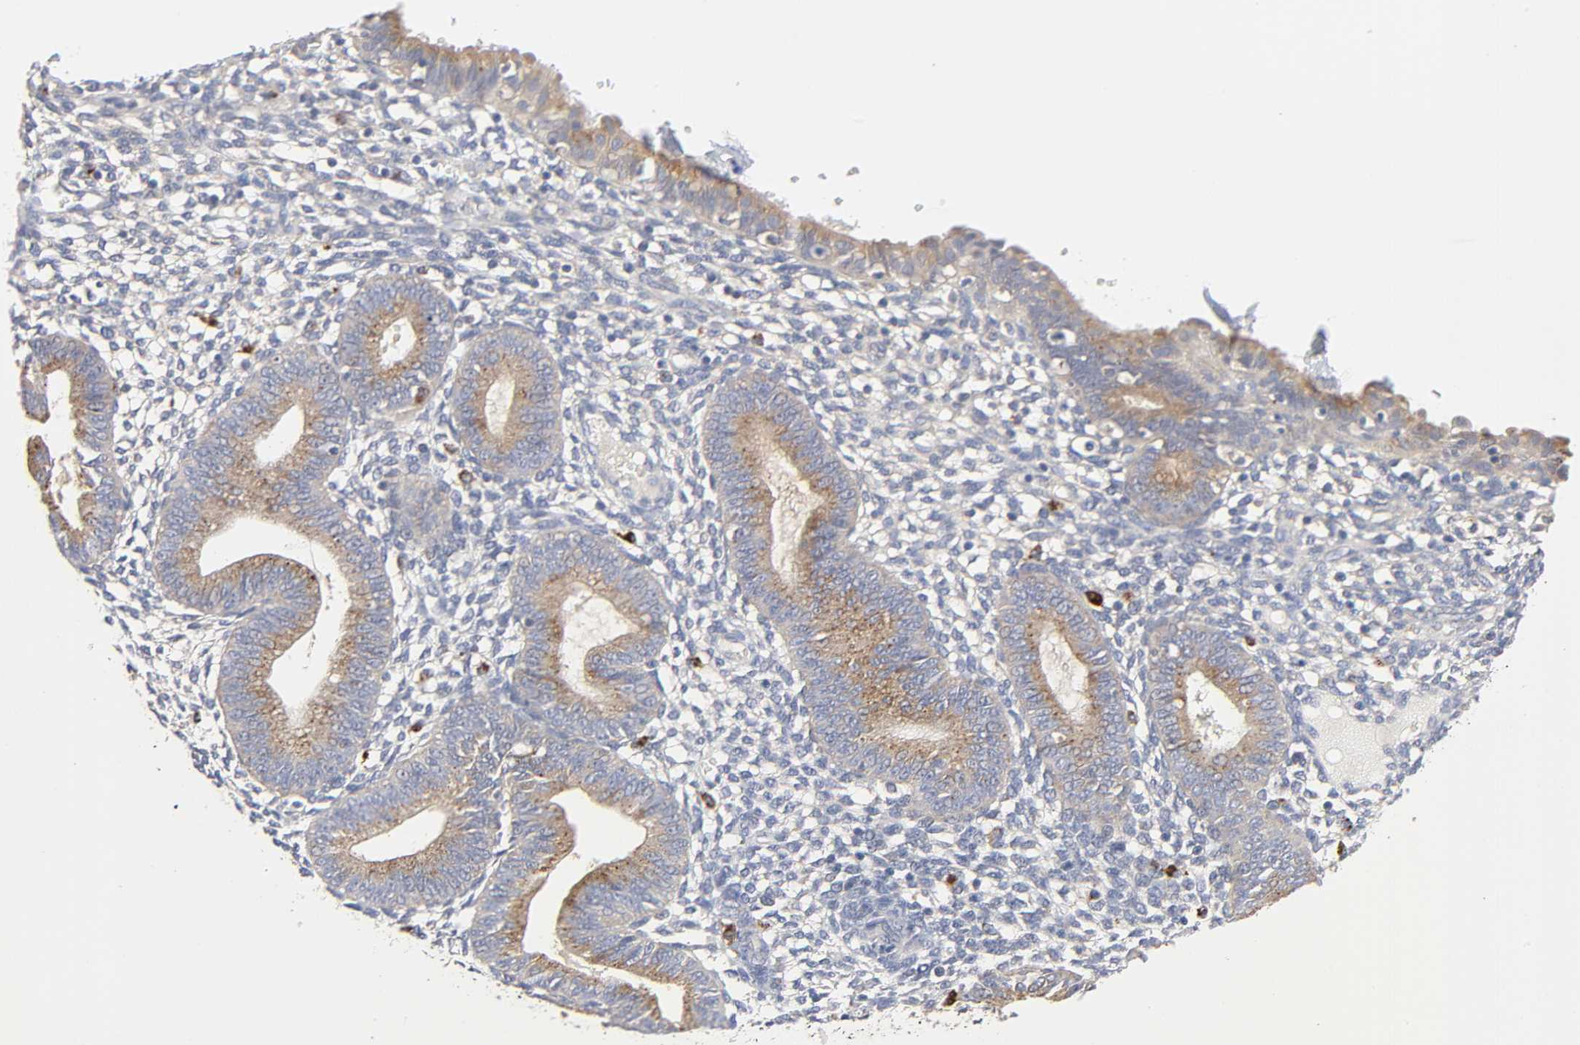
{"staining": {"intensity": "moderate", "quantity": "<25%", "location": "cytoplasmic/membranous"}, "tissue": "endometrium", "cell_type": "Cells in endometrial stroma", "image_type": "normal", "snomed": [{"axis": "morphology", "description": "Normal tissue, NOS"}, {"axis": "topography", "description": "Endometrium"}], "caption": "This is a histology image of immunohistochemistry (IHC) staining of unremarkable endometrium, which shows moderate expression in the cytoplasmic/membranous of cells in endometrial stroma.", "gene": "C17orf75", "patient": {"sex": "female", "age": 61}}